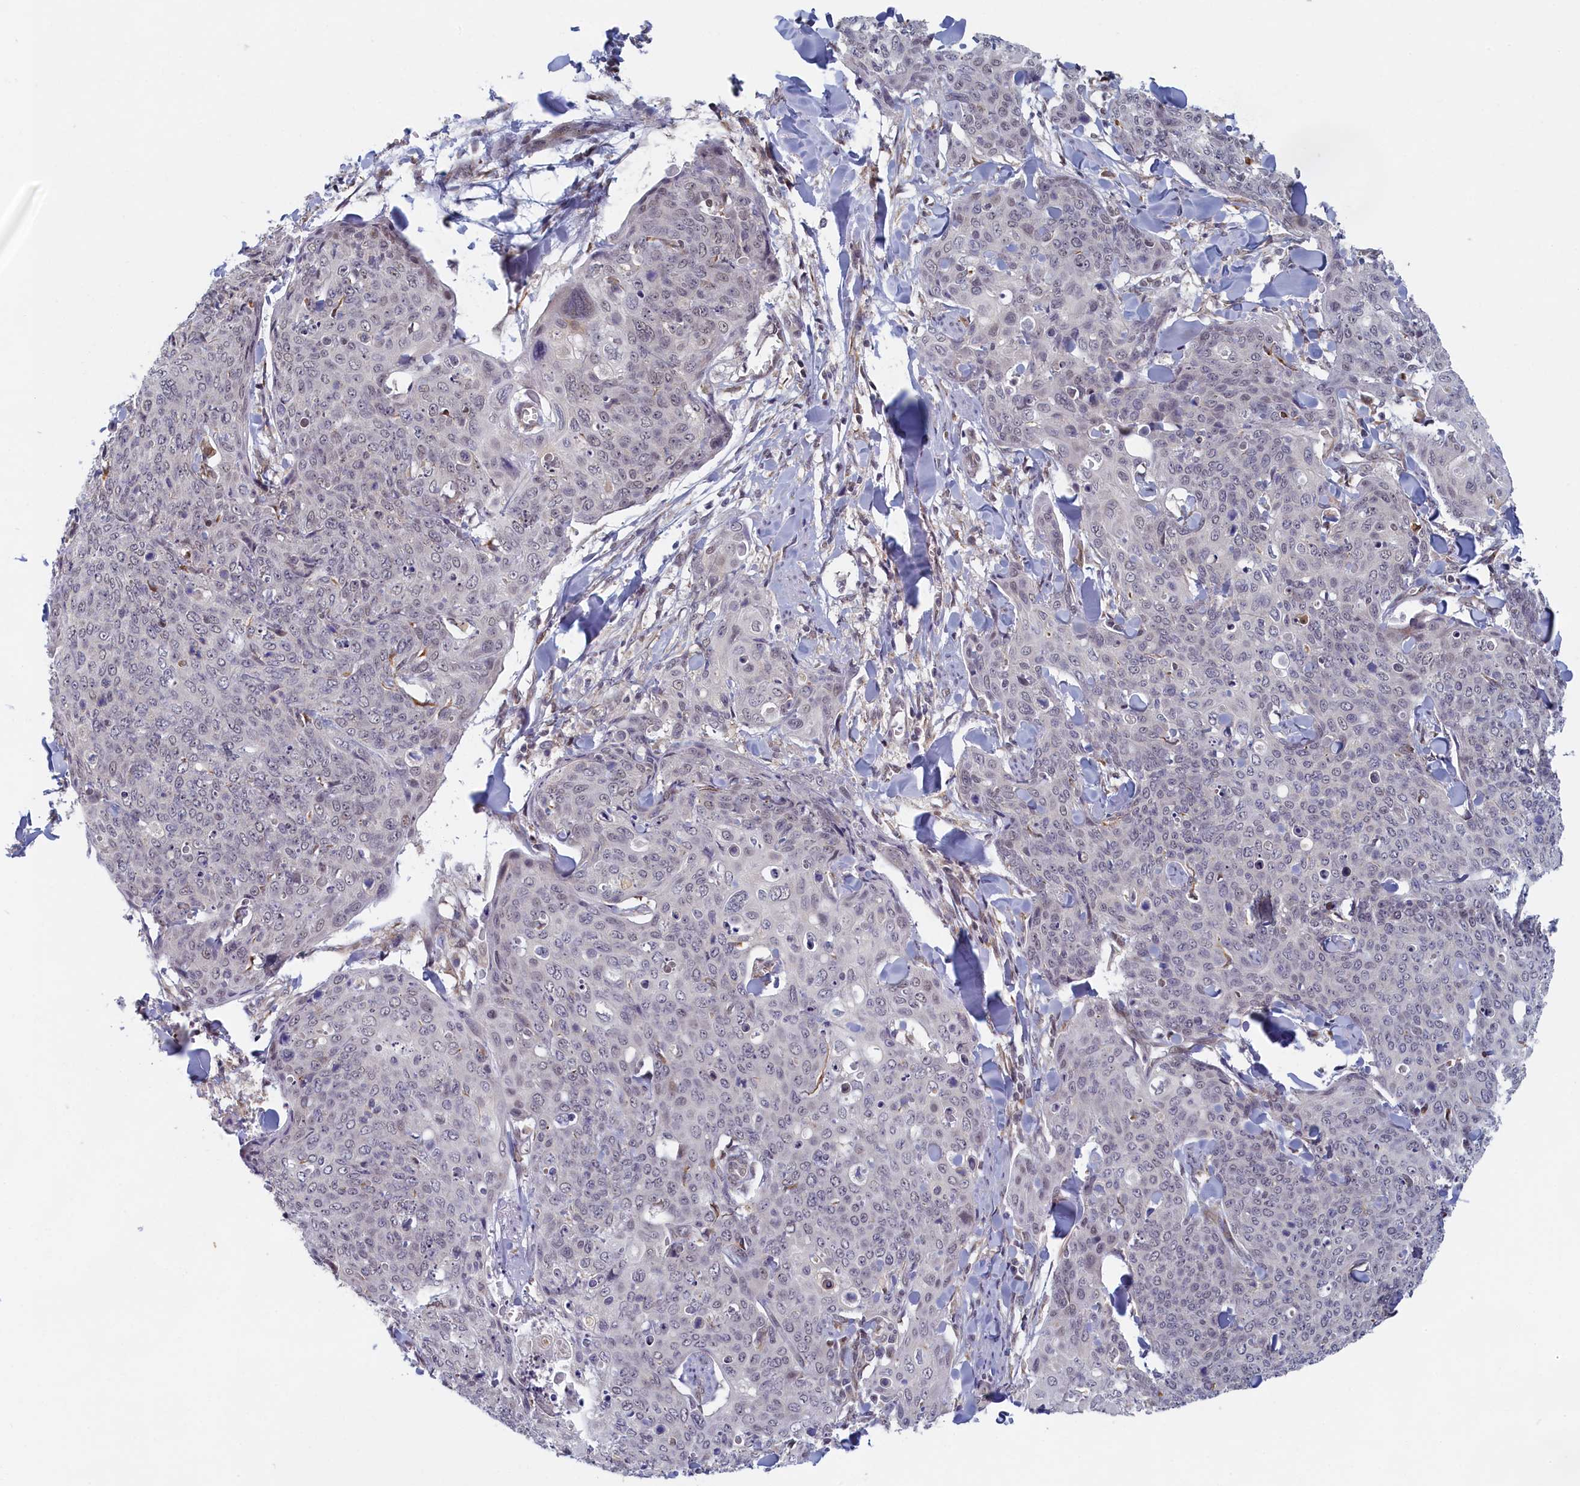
{"staining": {"intensity": "negative", "quantity": "none", "location": "none"}, "tissue": "skin cancer", "cell_type": "Tumor cells", "image_type": "cancer", "snomed": [{"axis": "morphology", "description": "Squamous cell carcinoma, NOS"}, {"axis": "topography", "description": "Skin"}, {"axis": "topography", "description": "Vulva"}], "caption": "Human squamous cell carcinoma (skin) stained for a protein using IHC exhibits no staining in tumor cells.", "gene": "DNAJC17", "patient": {"sex": "female", "age": 85}}